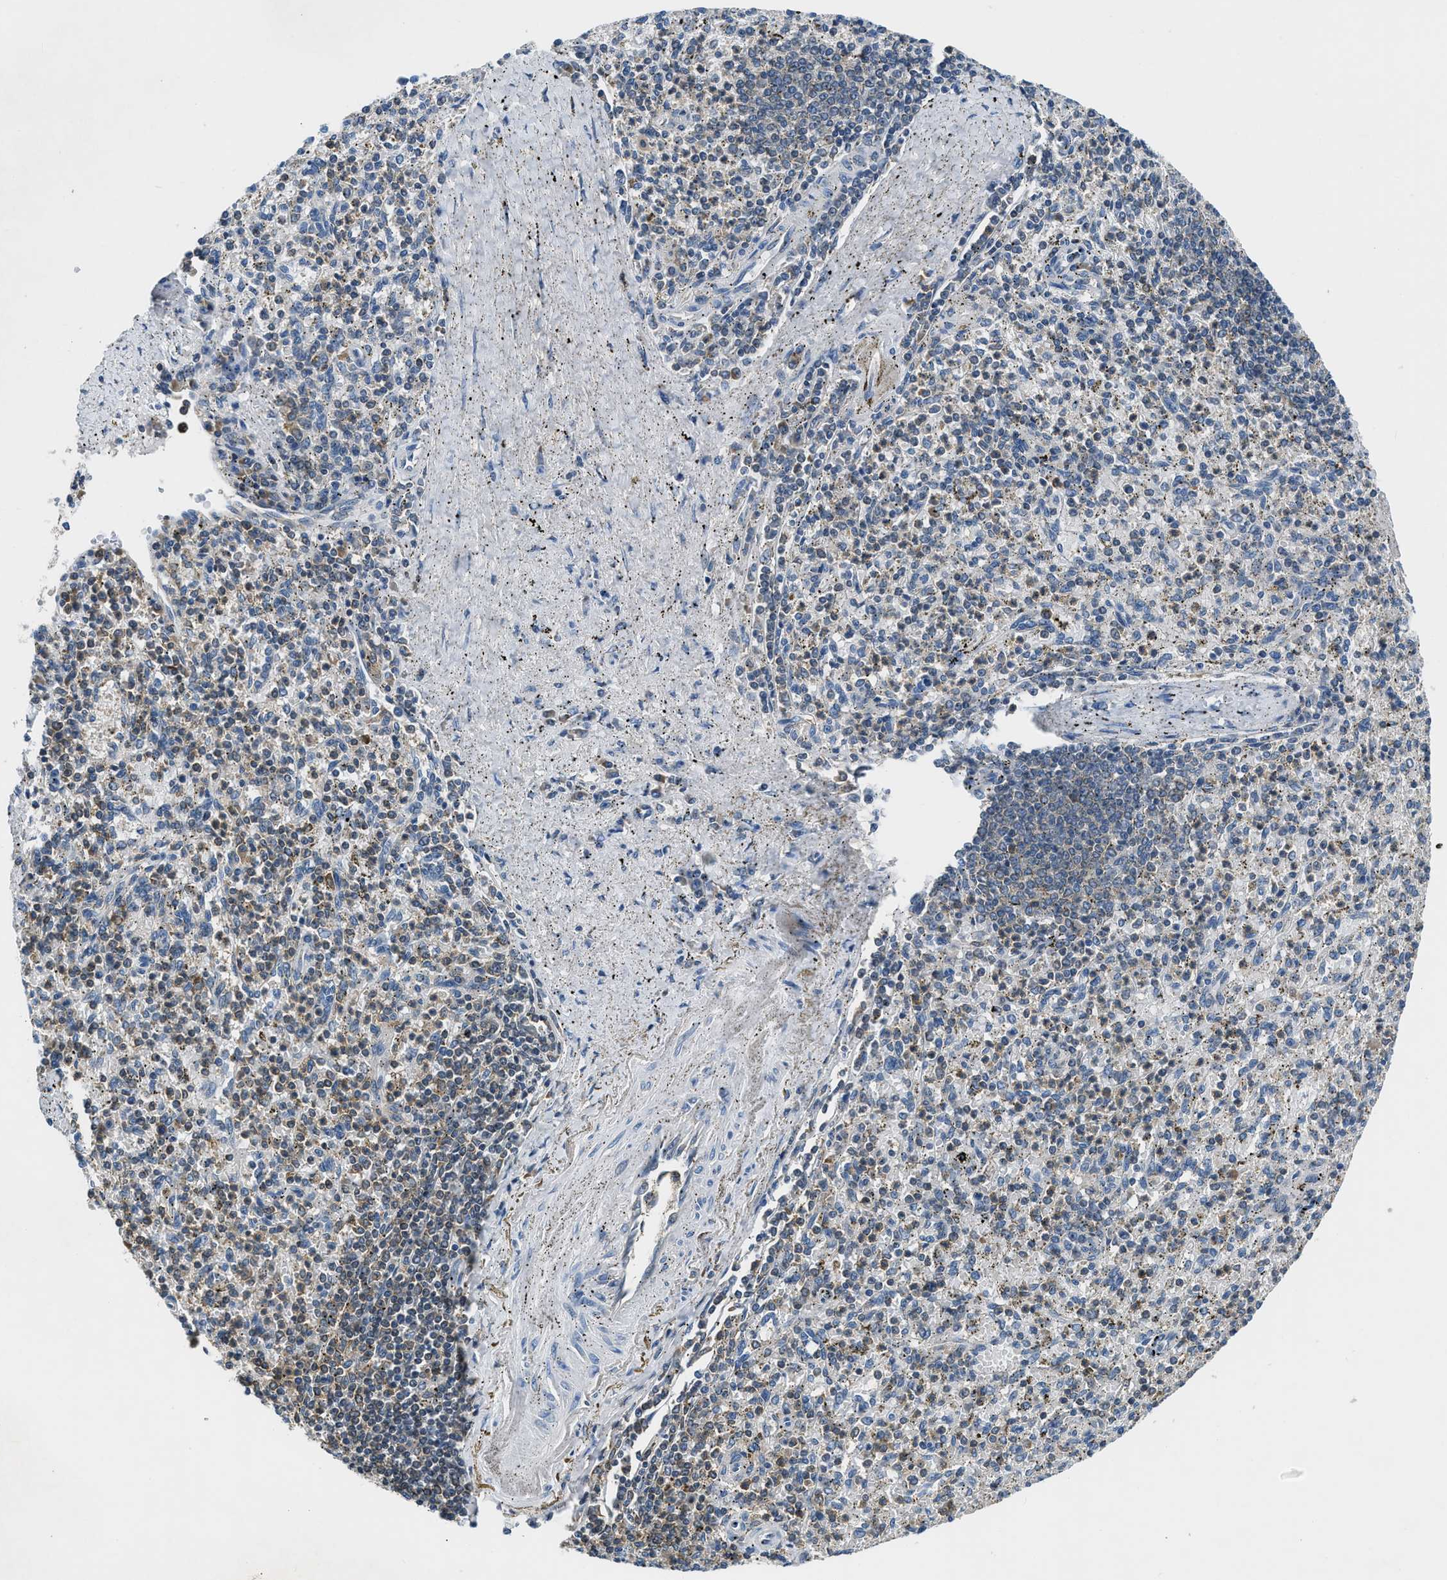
{"staining": {"intensity": "weak", "quantity": "<25%", "location": "cytoplasmic/membranous"}, "tissue": "spleen", "cell_type": "Cells in red pulp", "image_type": "normal", "snomed": [{"axis": "morphology", "description": "Normal tissue, NOS"}, {"axis": "topography", "description": "Spleen"}], "caption": "Immunohistochemical staining of normal spleen reveals no significant positivity in cells in red pulp. (Stains: DAB (3,3'-diaminobenzidine) immunohistochemistry (IHC) with hematoxylin counter stain, Microscopy: brightfield microscopy at high magnification).", "gene": "PAFAH2", "patient": {"sex": "male", "age": 72}}